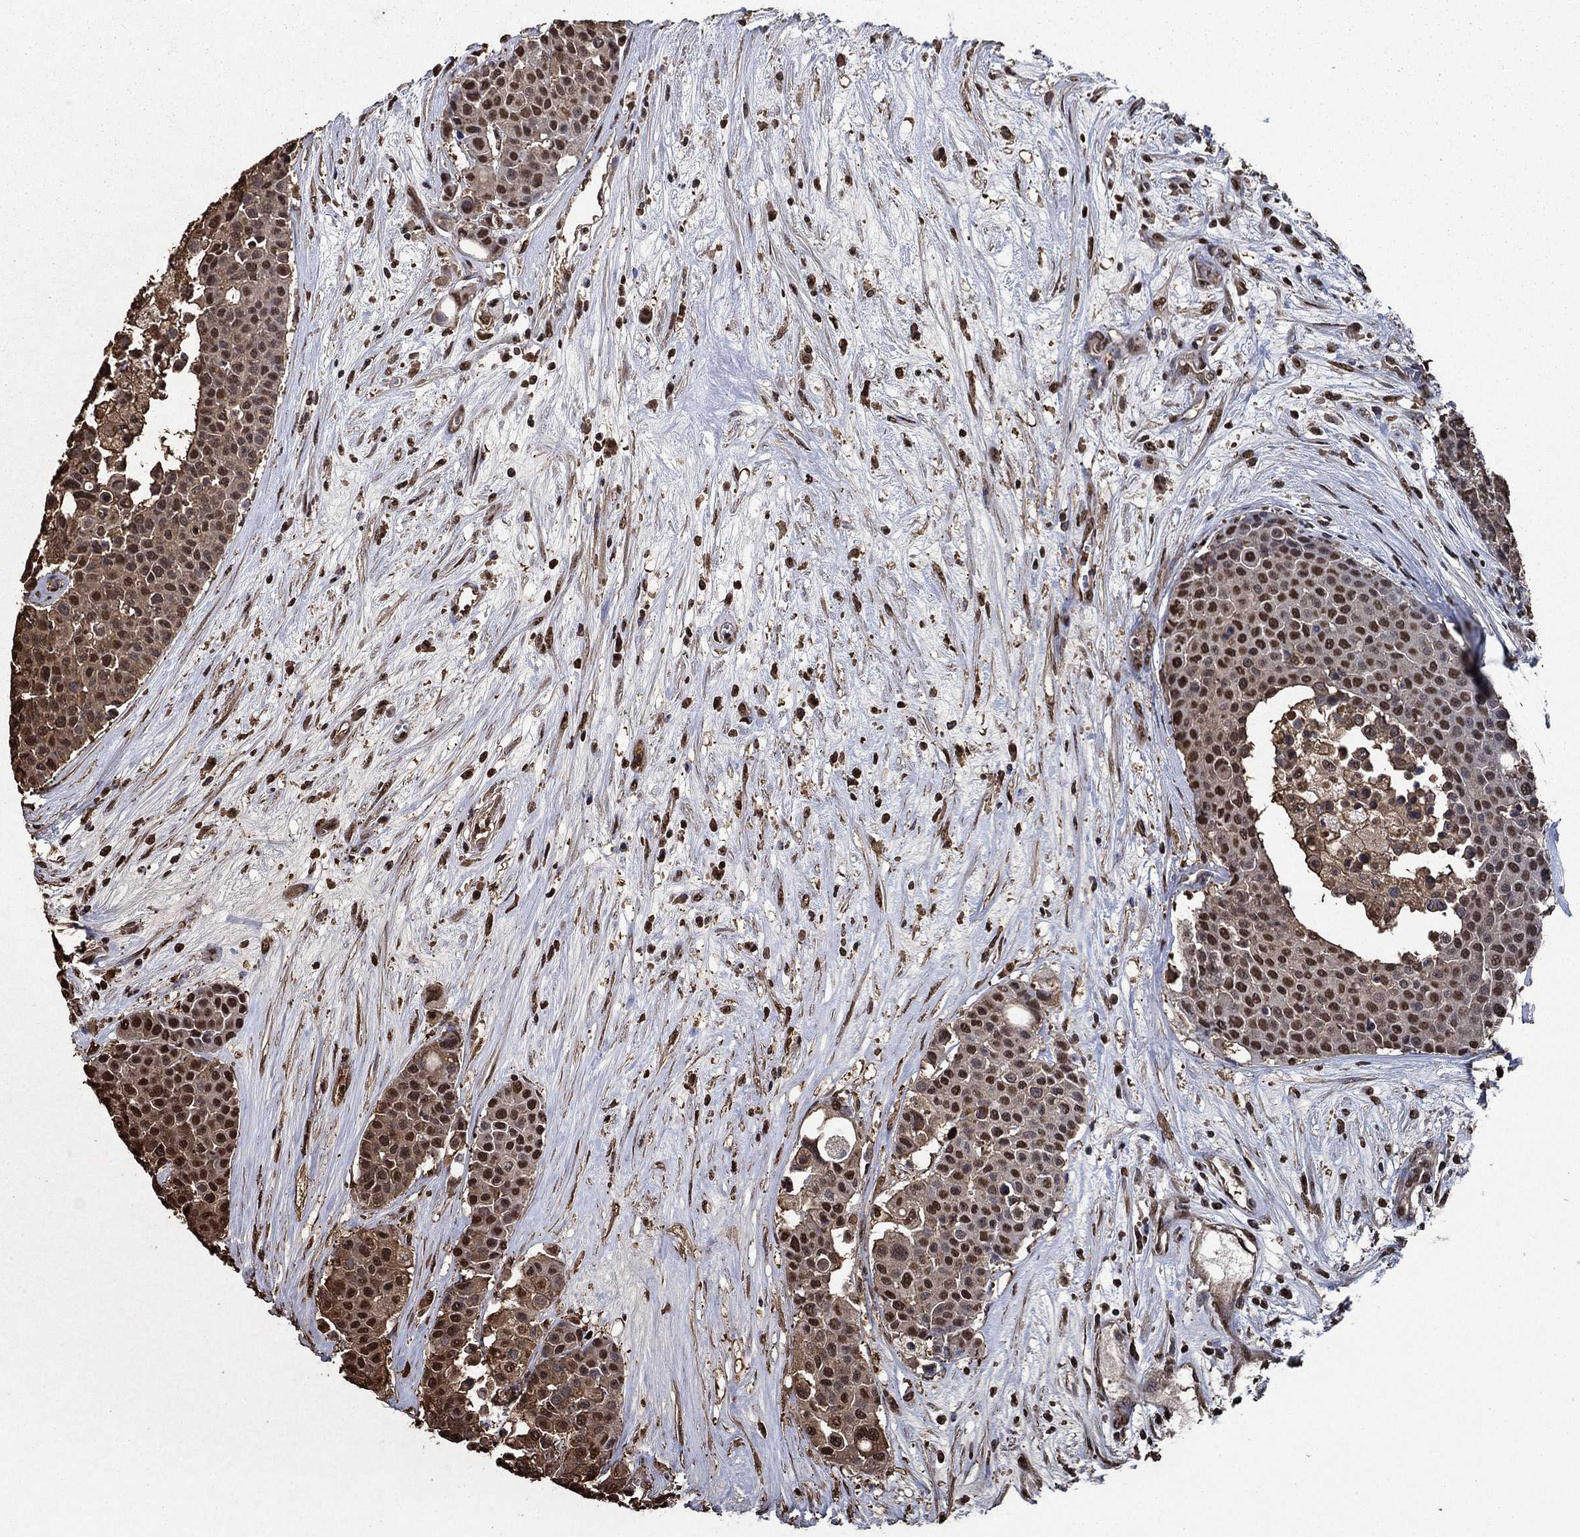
{"staining": {"intensity": "moderate", "quantity": "<25%", "location": "cytoplasmic/membranous,nuclear"}, "tissue": "carcinoid", "cell_type": "Tumor cells", "image_type": "cancer", "snomed": [{"axis": "morphology", "description": "Carcinoid, malignant, NOS"}, {"axis": "topography", "description": "Colon"}], "caption": "Carcinoid was stained to show a protein in brown. There is low levels of moderate cytoplasmic/membranous and nuclear expression in about <25% of tumor cells. The staining is performed using DAB brown chromogen to label protein expression. The nuclei are counter-stained blue using hematoxylin.", "gene": "GAPDH", "patient": {"sex": "male", "age": 81}}